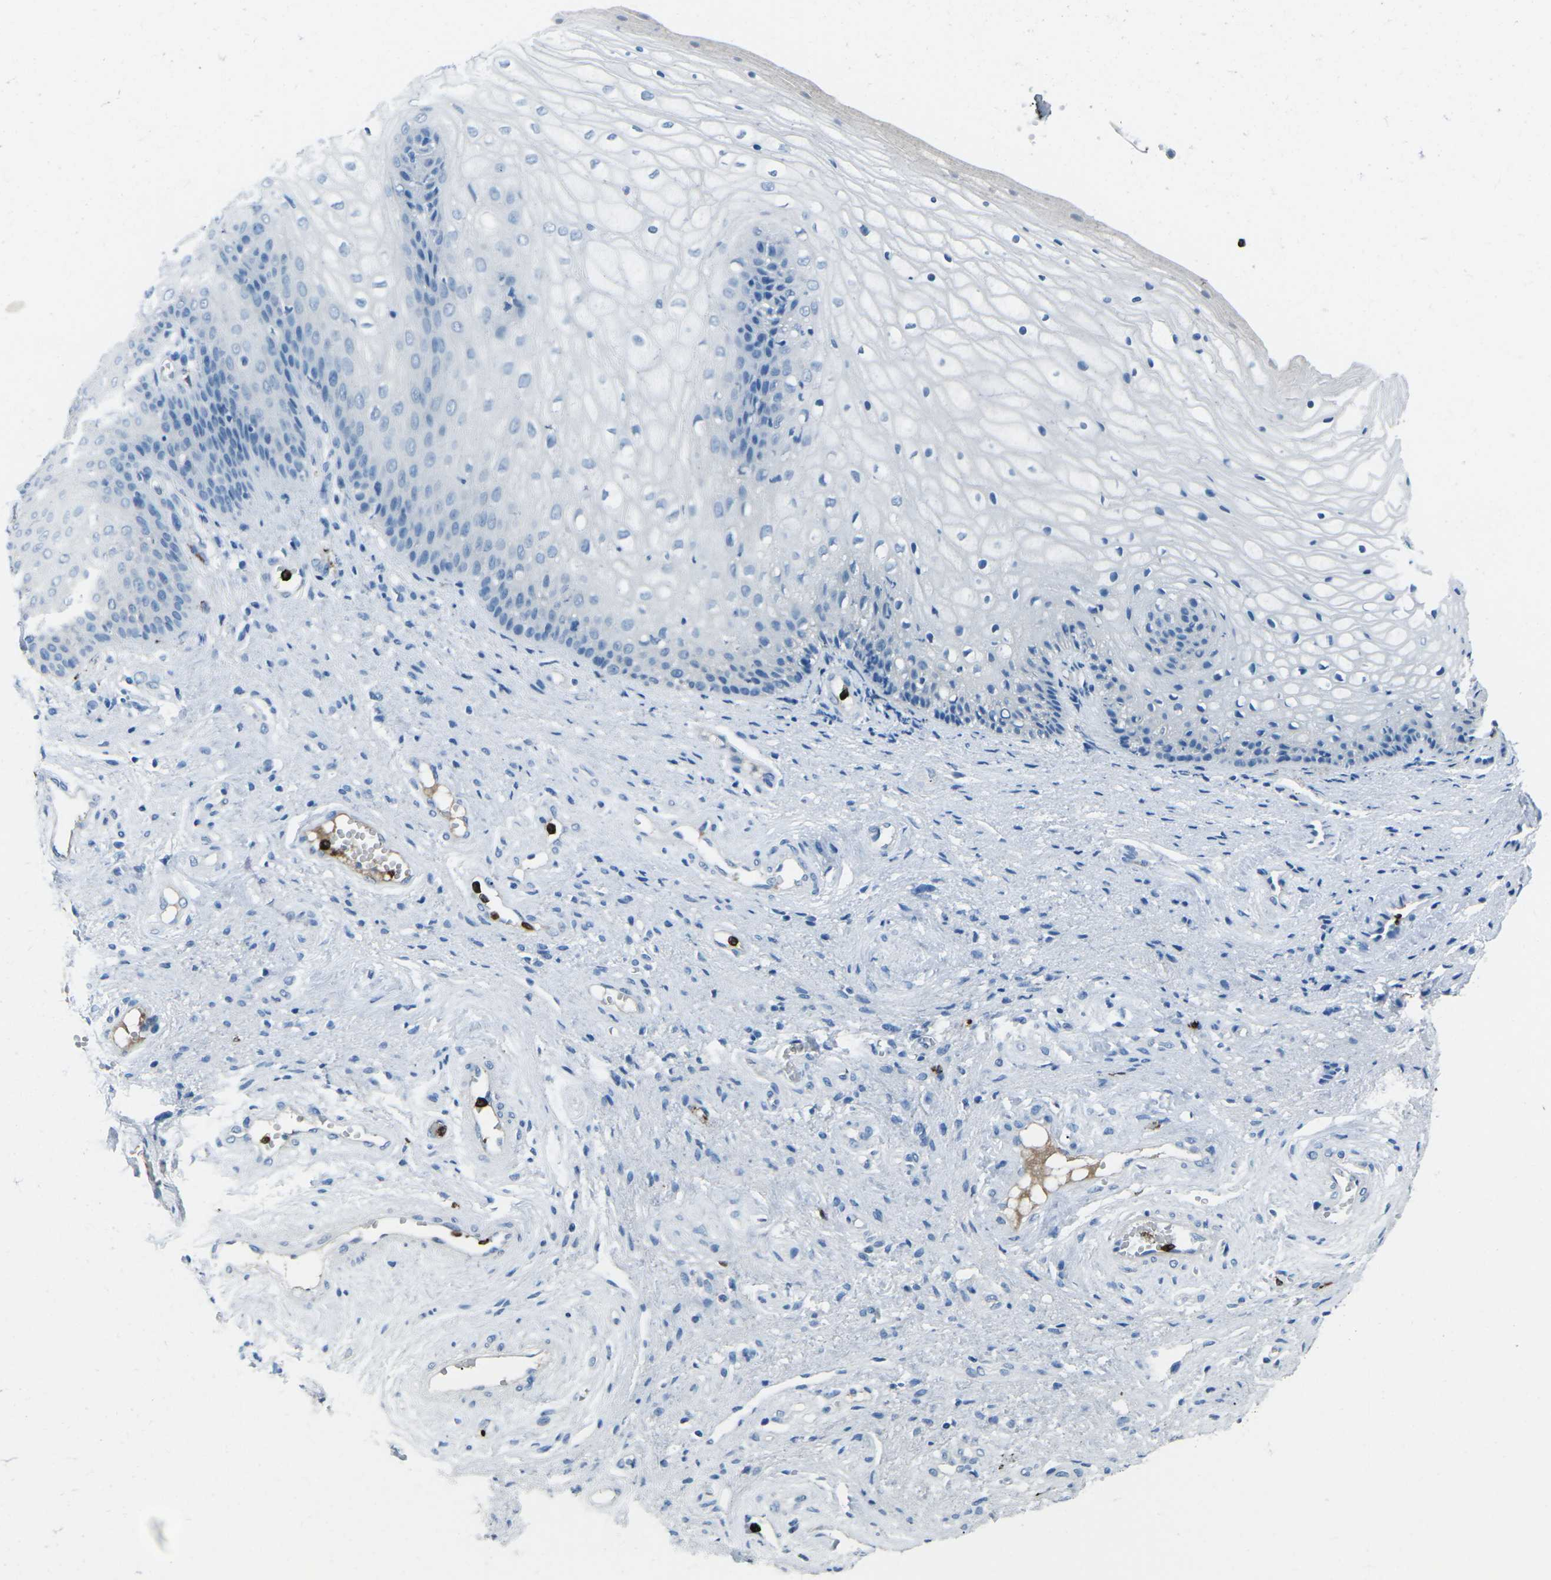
{"staining": {"intensity": "negative", "quantity": "none", "location": "none"}, "tissue": "vagina", "cell_type": "Squamous epithelial cells", "image_type": "normal", "snomed": [{"axis": "morphology", "description": "Normal tissue, NOS"}, {"axis": "topography", "description": "Vagina"}], "caption": "IHC of unremarkable vagina shows no staining in squamous epithelial cells. (Stains: DAB (3,3'-diaminobenzidine) immunohistochemistry with hematoxylin counter stain, Microscopy: brightfield microscopy at high magnification).", "gene": "FCN1", "patient": {"sex": "female", "age": 34}}